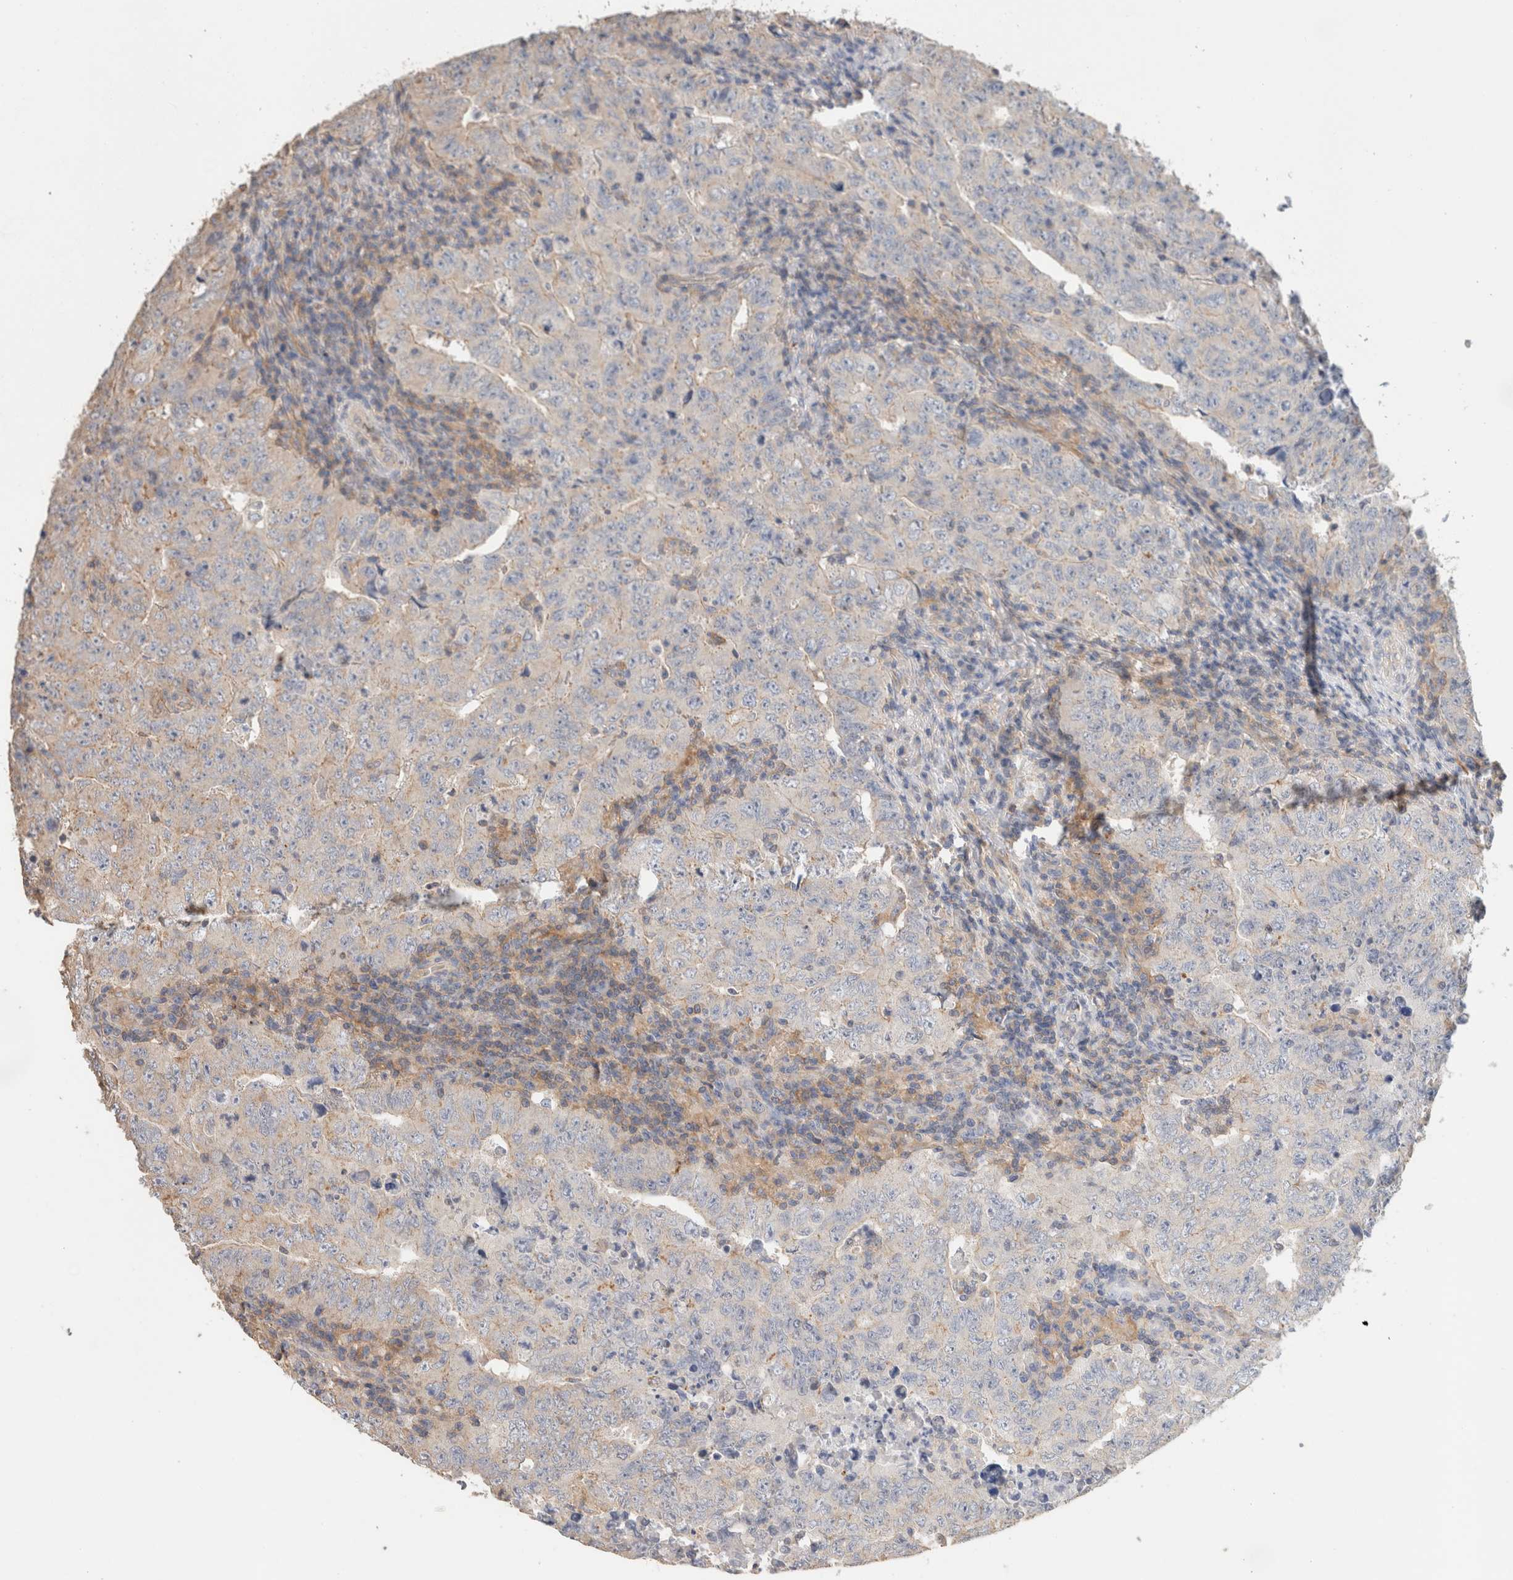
{"staining": {"intensity": "negative", "quantity": "none", "location": "none"}, "tissue": "testis cancer", "cell_type": "Tumor cells", "image_type": "cancer", "snomed": [{"axis": "morphology", "description": "Carcinoma, Embryonal, NOS"}, {"axis": "topography", "description": "Testis"}], "caption": "Tumor cells show no significant positivity in testis embryonal carcinoma.", "gene": "CFAP418", "patient": {"sex": "male", "age": 26}}